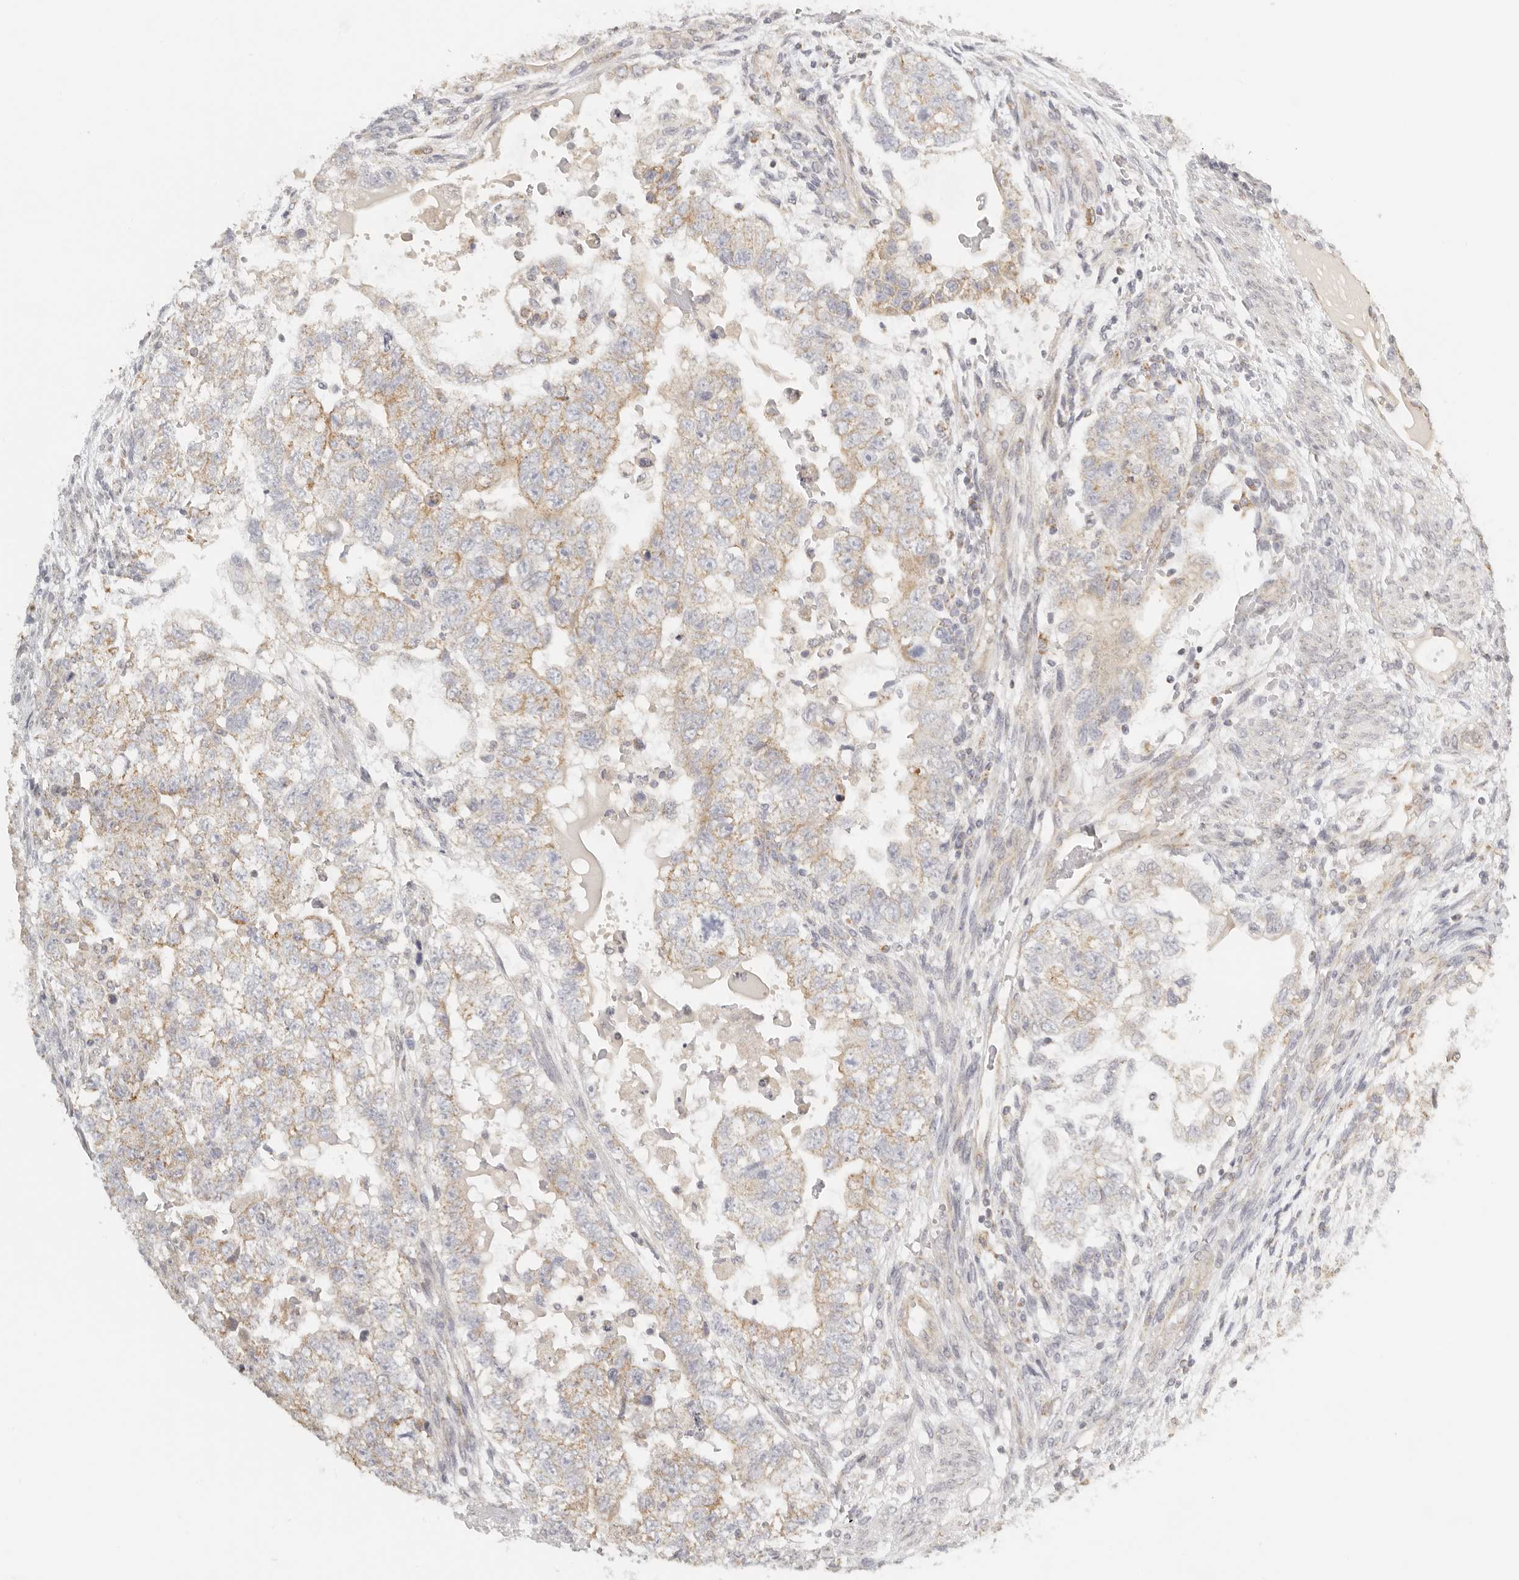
{"staining": {"intensity": "weak", "quantity": "25%-75%", "location": "cytoplasmic/membranous"}, "tissue": "testis cancer", "cell_type": "Tumor cells", "image_type": "cancer", "snomed": [{"axis": "morphology", "description": "Carcinoma, Embryonal, NOS"}, {"axis": "topography", "description": "Testis"}], "caption": "Tumor cells reveal low levels of weak cytoplasmic/membranous staining in approximately 25%-75% of cells in human testis cancer.", "gene": "KDF1", "patient": {"sex": "male", "age": 37}}